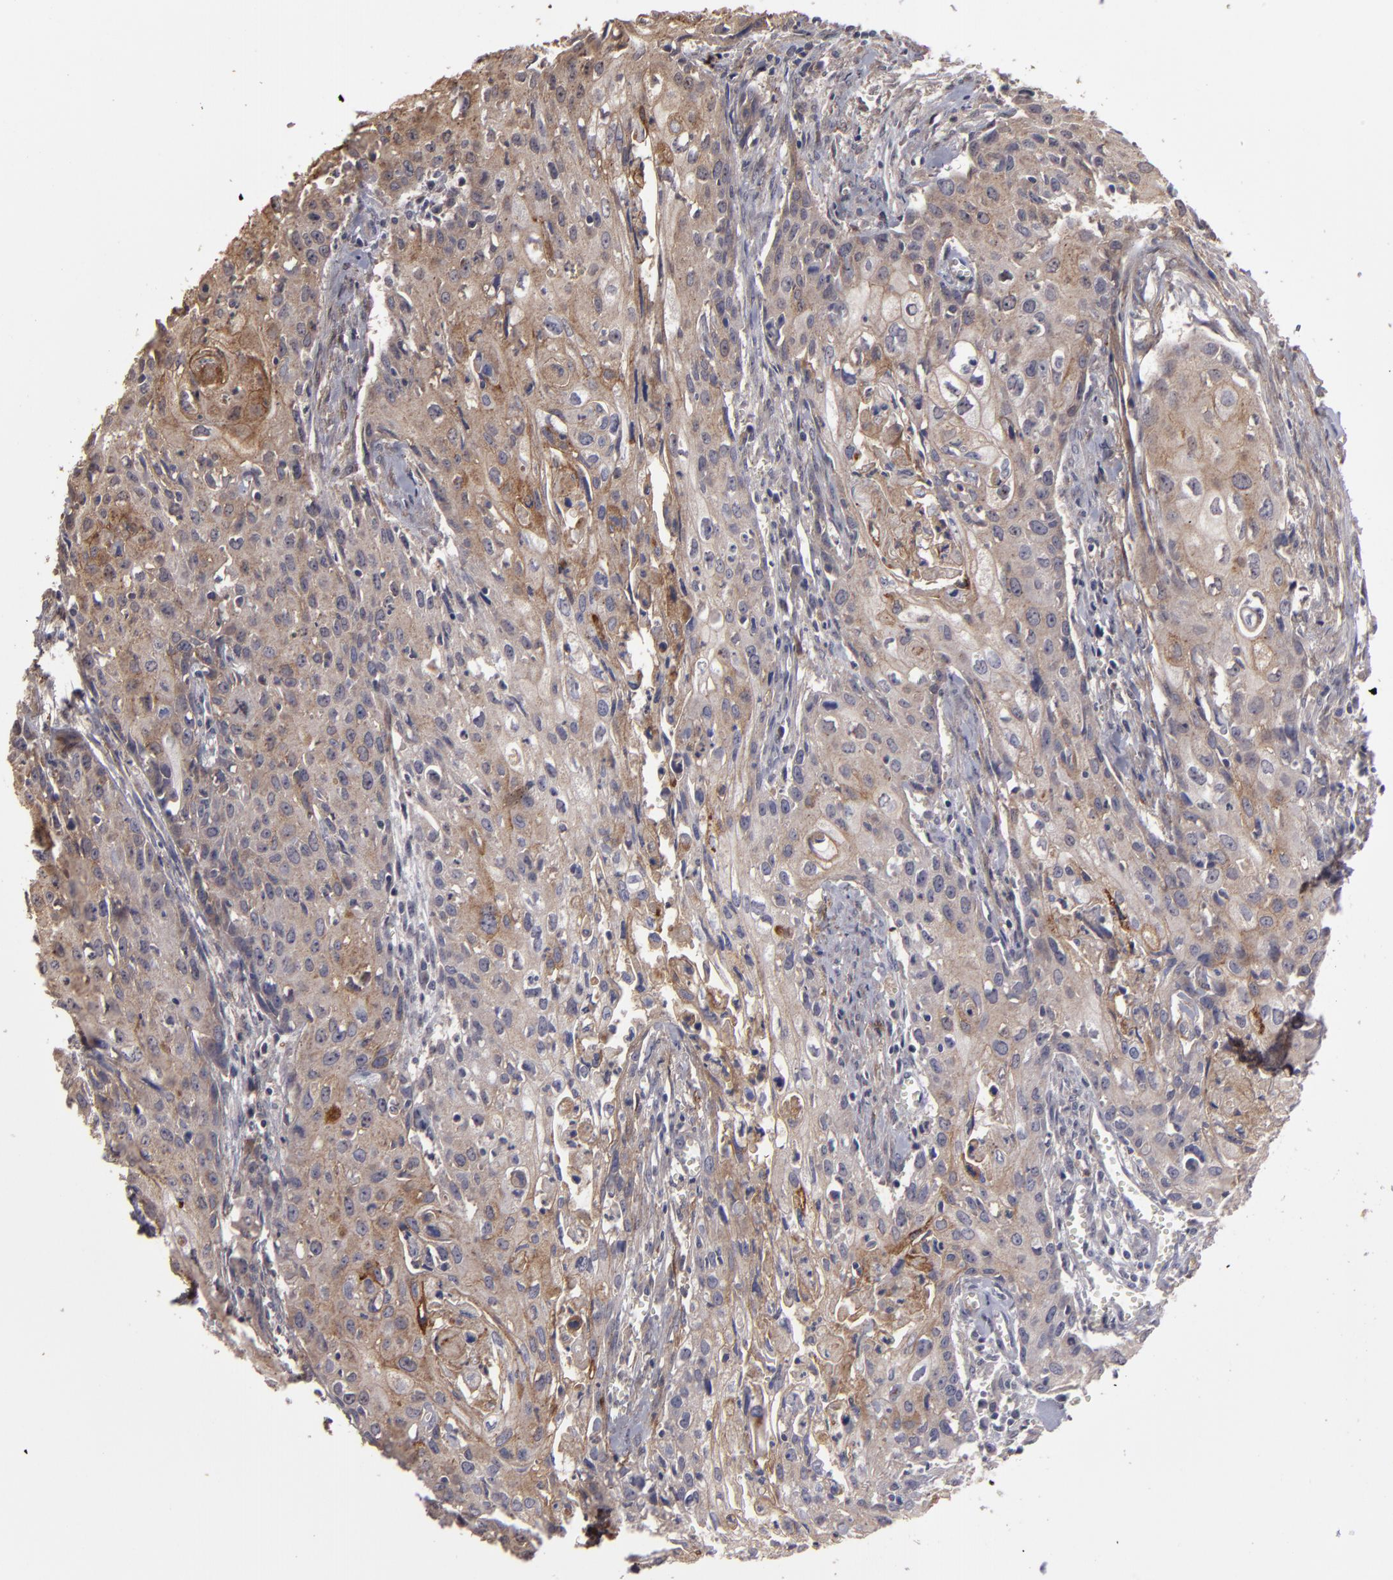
{"staining": {"intensity": "moderate", "quantity": ">75%", "location": "cytoplasmic/membranous"}, "tissue": "urothelial cancer", "cell_type": "Tumor cells", "image_type": "cancer", "snomed": [{"axis": "morphology", "description": "Urothelial carcinoma, High grade"}, {"axis": "topography", "description": "Urinary bladder"}], "caption": "Human urothelial cancer stained with a brown dye reveals moderate cytoplasmic/membranous positive positivity in approximately >75% of tumor cells.", "gene": "CD55", "patient": {"sex": "male", "age": 54}}